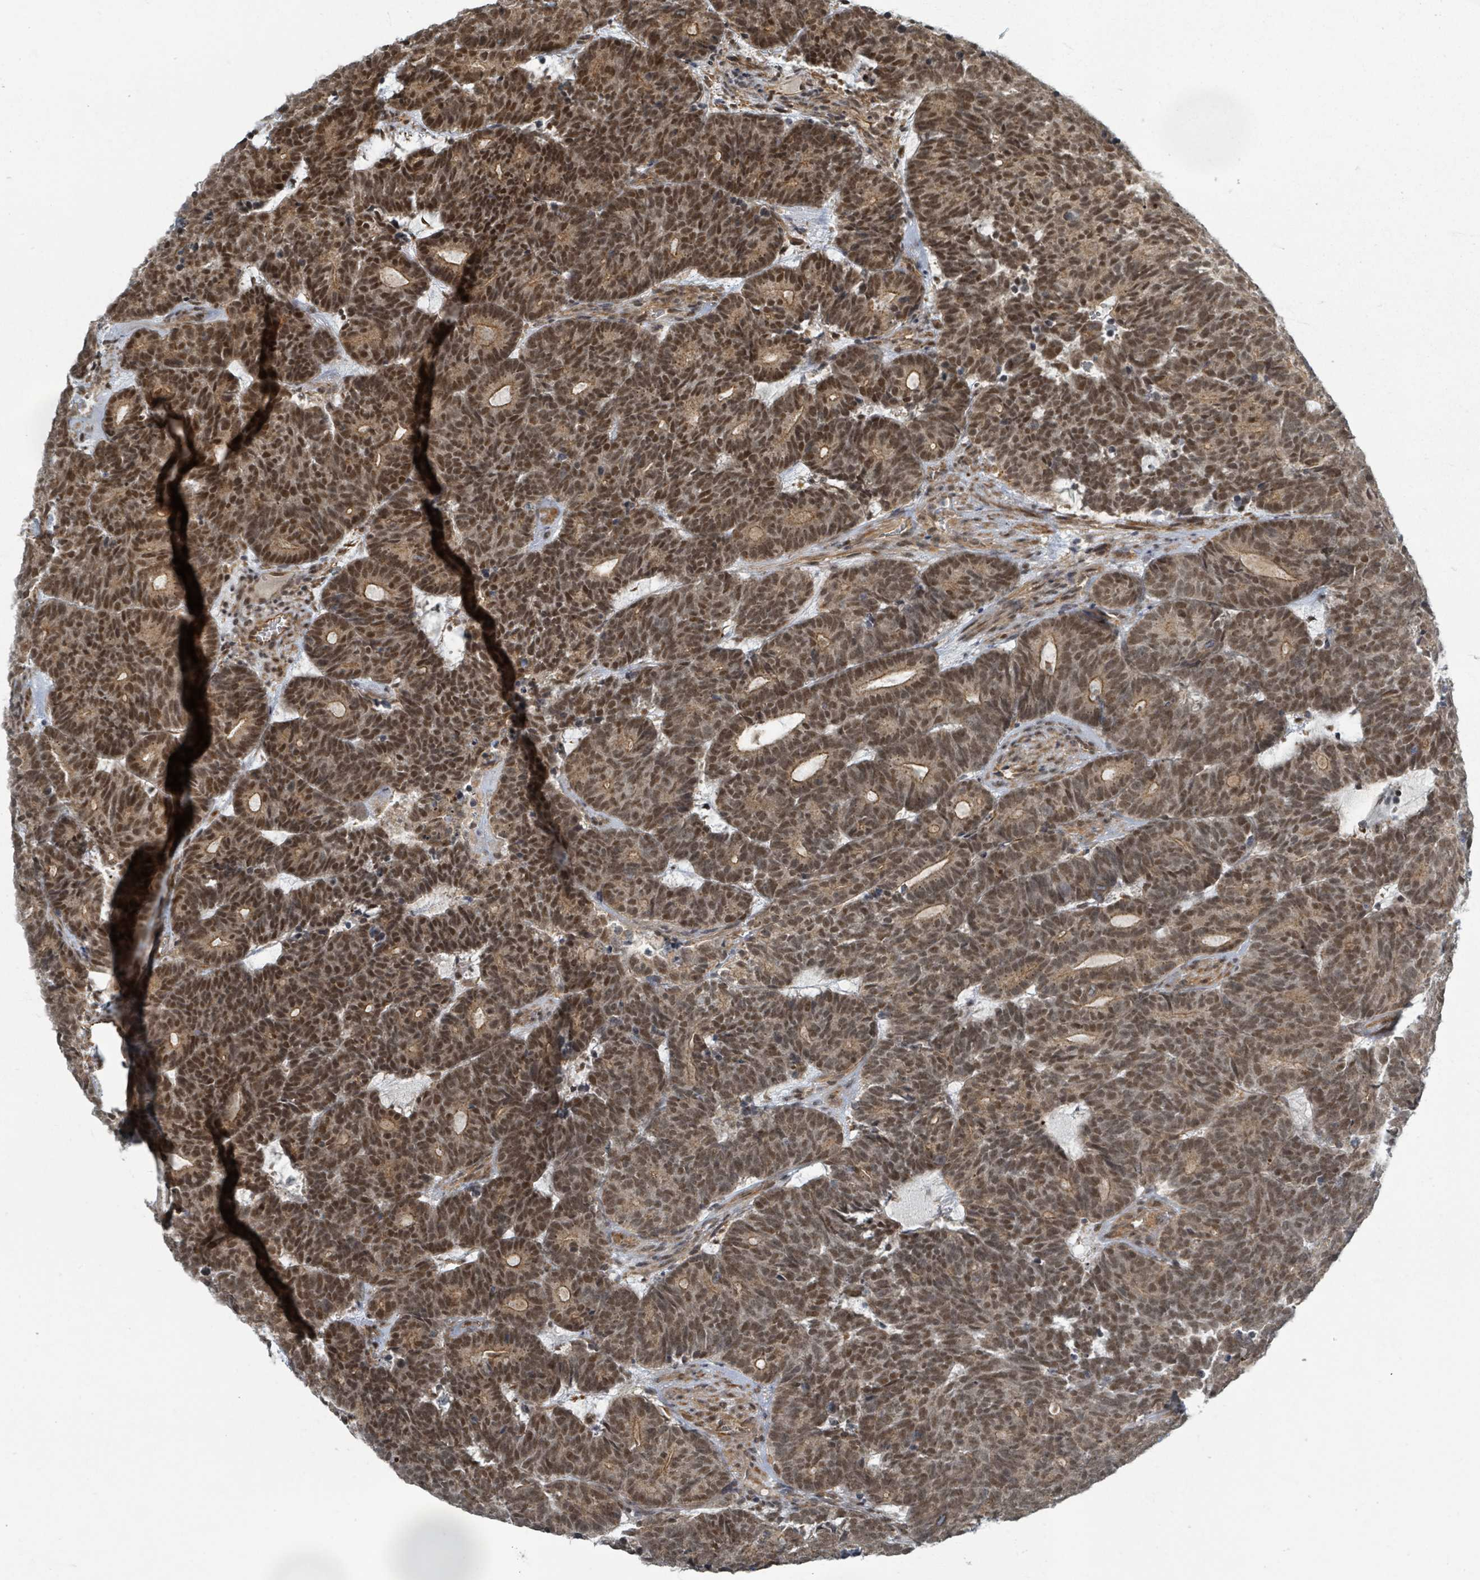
{"staining": {"intensity": "moderate", "quantity": ">75%", "location": "nuclear"}, "tissue": "head and neck cancer", "cell_type": "Tumor cells", "image_type": "cancer", "snomed": [{"axis": "morphology", "description": "Adenocarcinoma, NOS"}, {"axis": "topography", "description": "Head-Neck"}], "caption": "A histopathology image of human adenocarcinoma (head and neck) stained for a protein displays moderate nuclear brown staining in tumor cells.", "gene": "INTS15", "patient": {"sex": "female", "age": 81}}